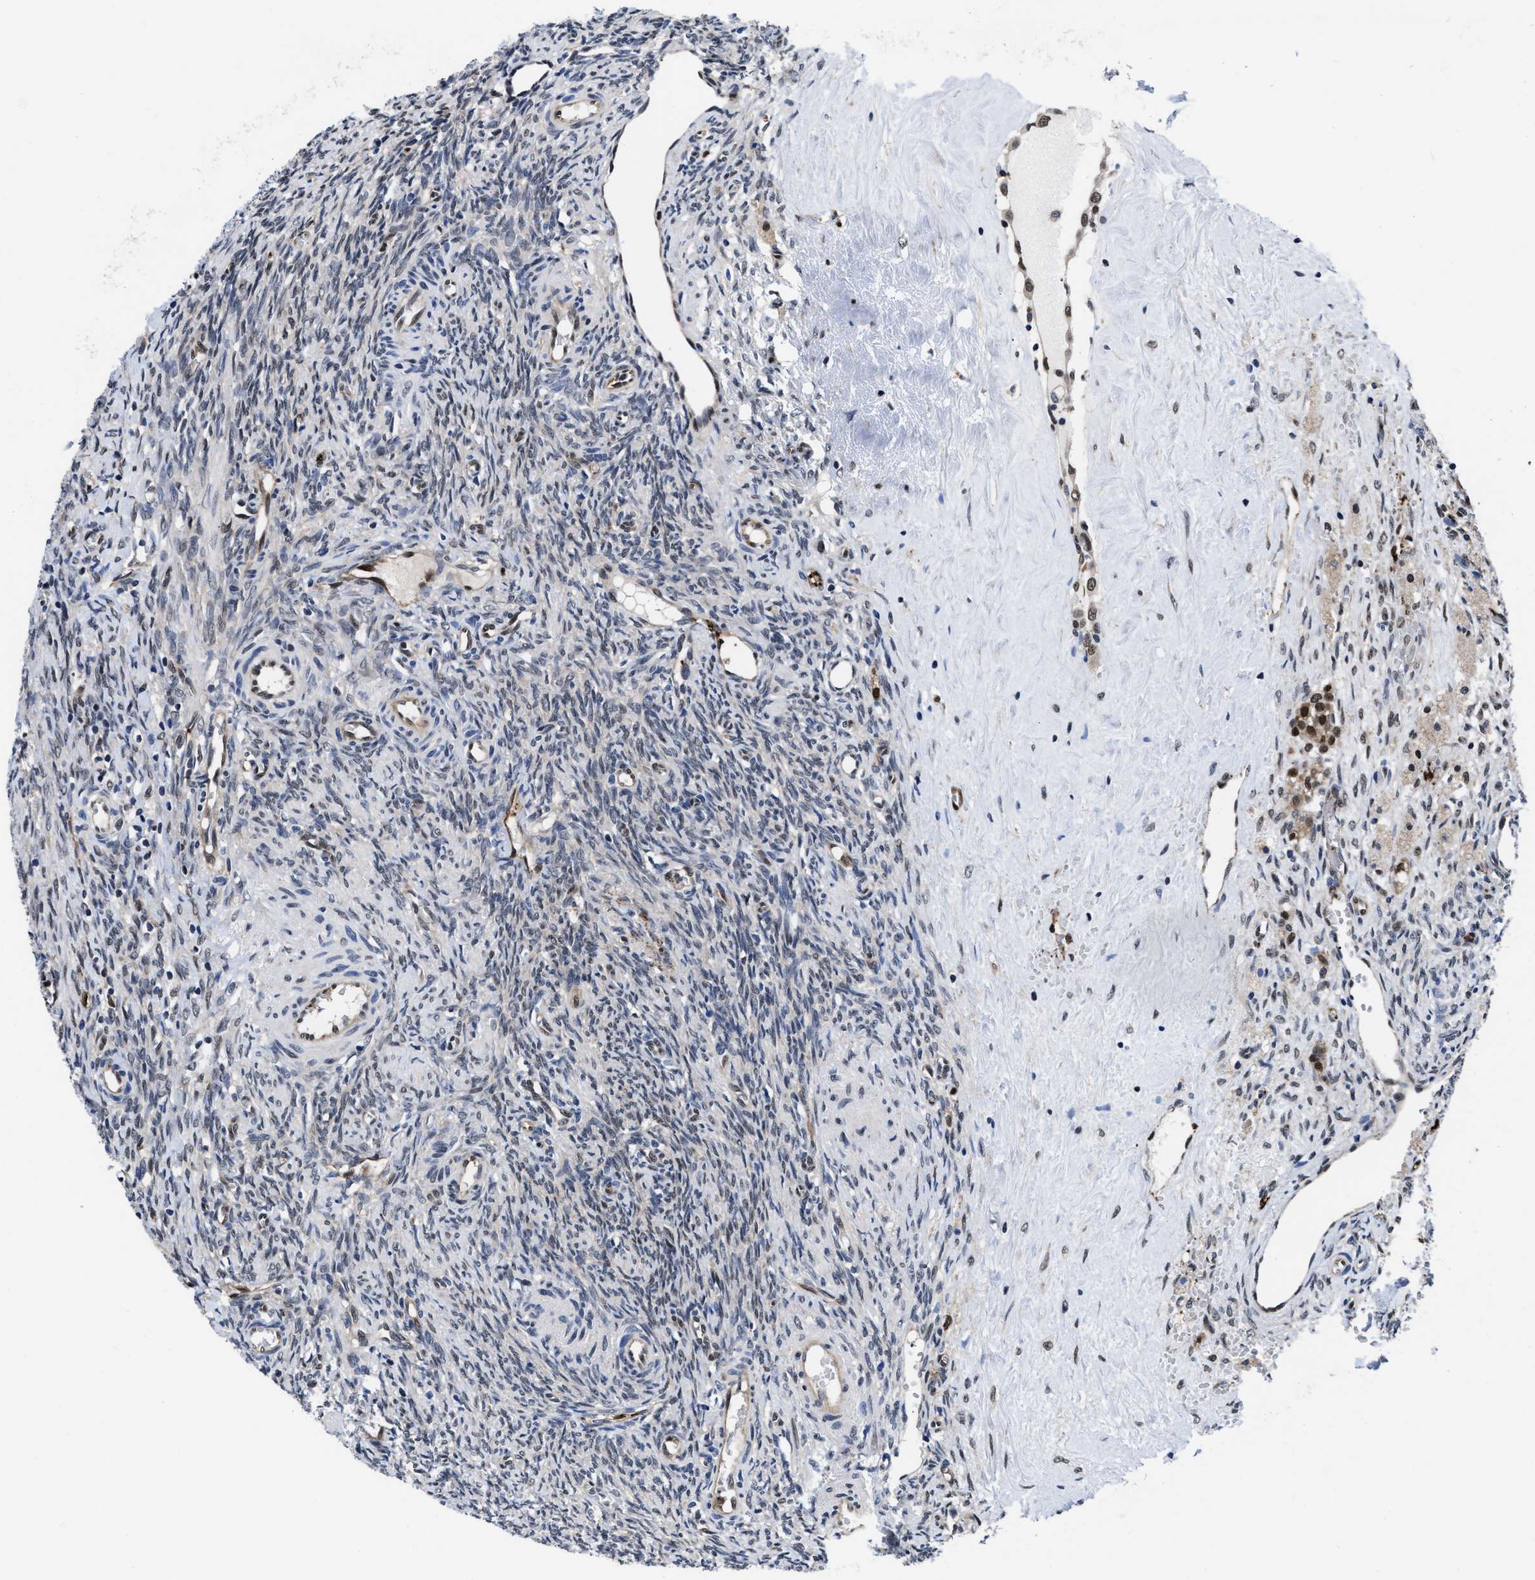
{"staining": {"intensity": "weak", "quantity": "<25%", "location": "nuclear"}, "tissue": "ovary", "cell_type": "Ovarian stroma cells", "image_type": "normal", "snomed": [{"axis": "morphology", "description": "Normal tissue, NOS"}, {"axis": "topography", "description": "Ovary"}], "caption": "Immunohistochemistry (IHC) of unremarkable human ovary displays no staining in ovarian stroma cells.", "gene": "ACLY", "patient": {"sex": "female", "age": 41}}